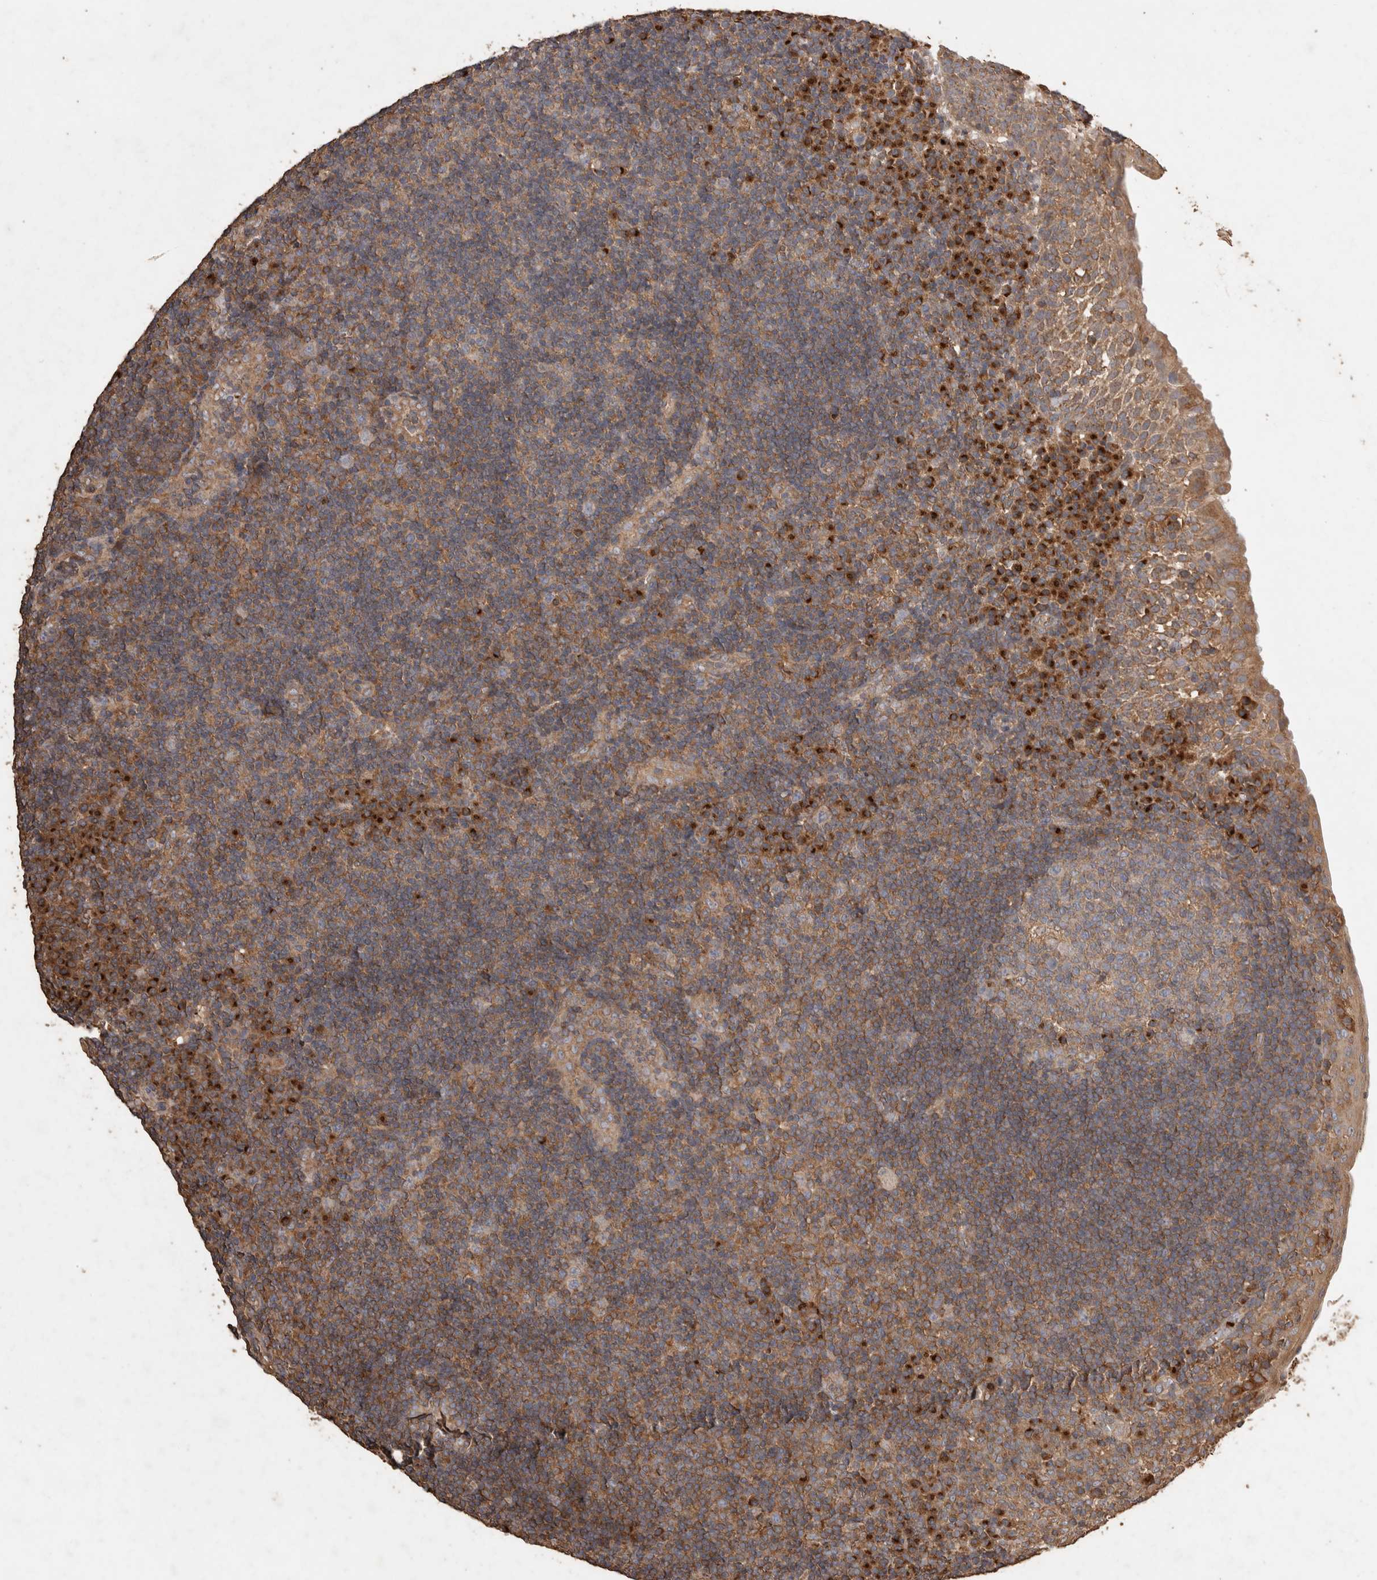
{"staining": {"intensity": "moderate", "quantity": "25%-75%", "location": "cytoplasmic/membranous"}, "tissue": "tonsil", "cell_type": "Germinal center cells", "image_type": "normal", "snomed": [{"axis": "morphology", "description": "Normal tissue, NOS"}, {"axis": "topography", "description": "Tonsil"}], "caption": "Protein staining of unremarkable tonsil displays moderate cytoplasmic/membranous expression in approximately 25%-75% of germinal center cells. (Stains: DAB (3,3'-diaminobenzidine) in brown, nuclei in blue, Microscopy: brightfield microscopy at high magnification).", "gene": "SNX31", "patient": {"sex": "female", "age": 40}}